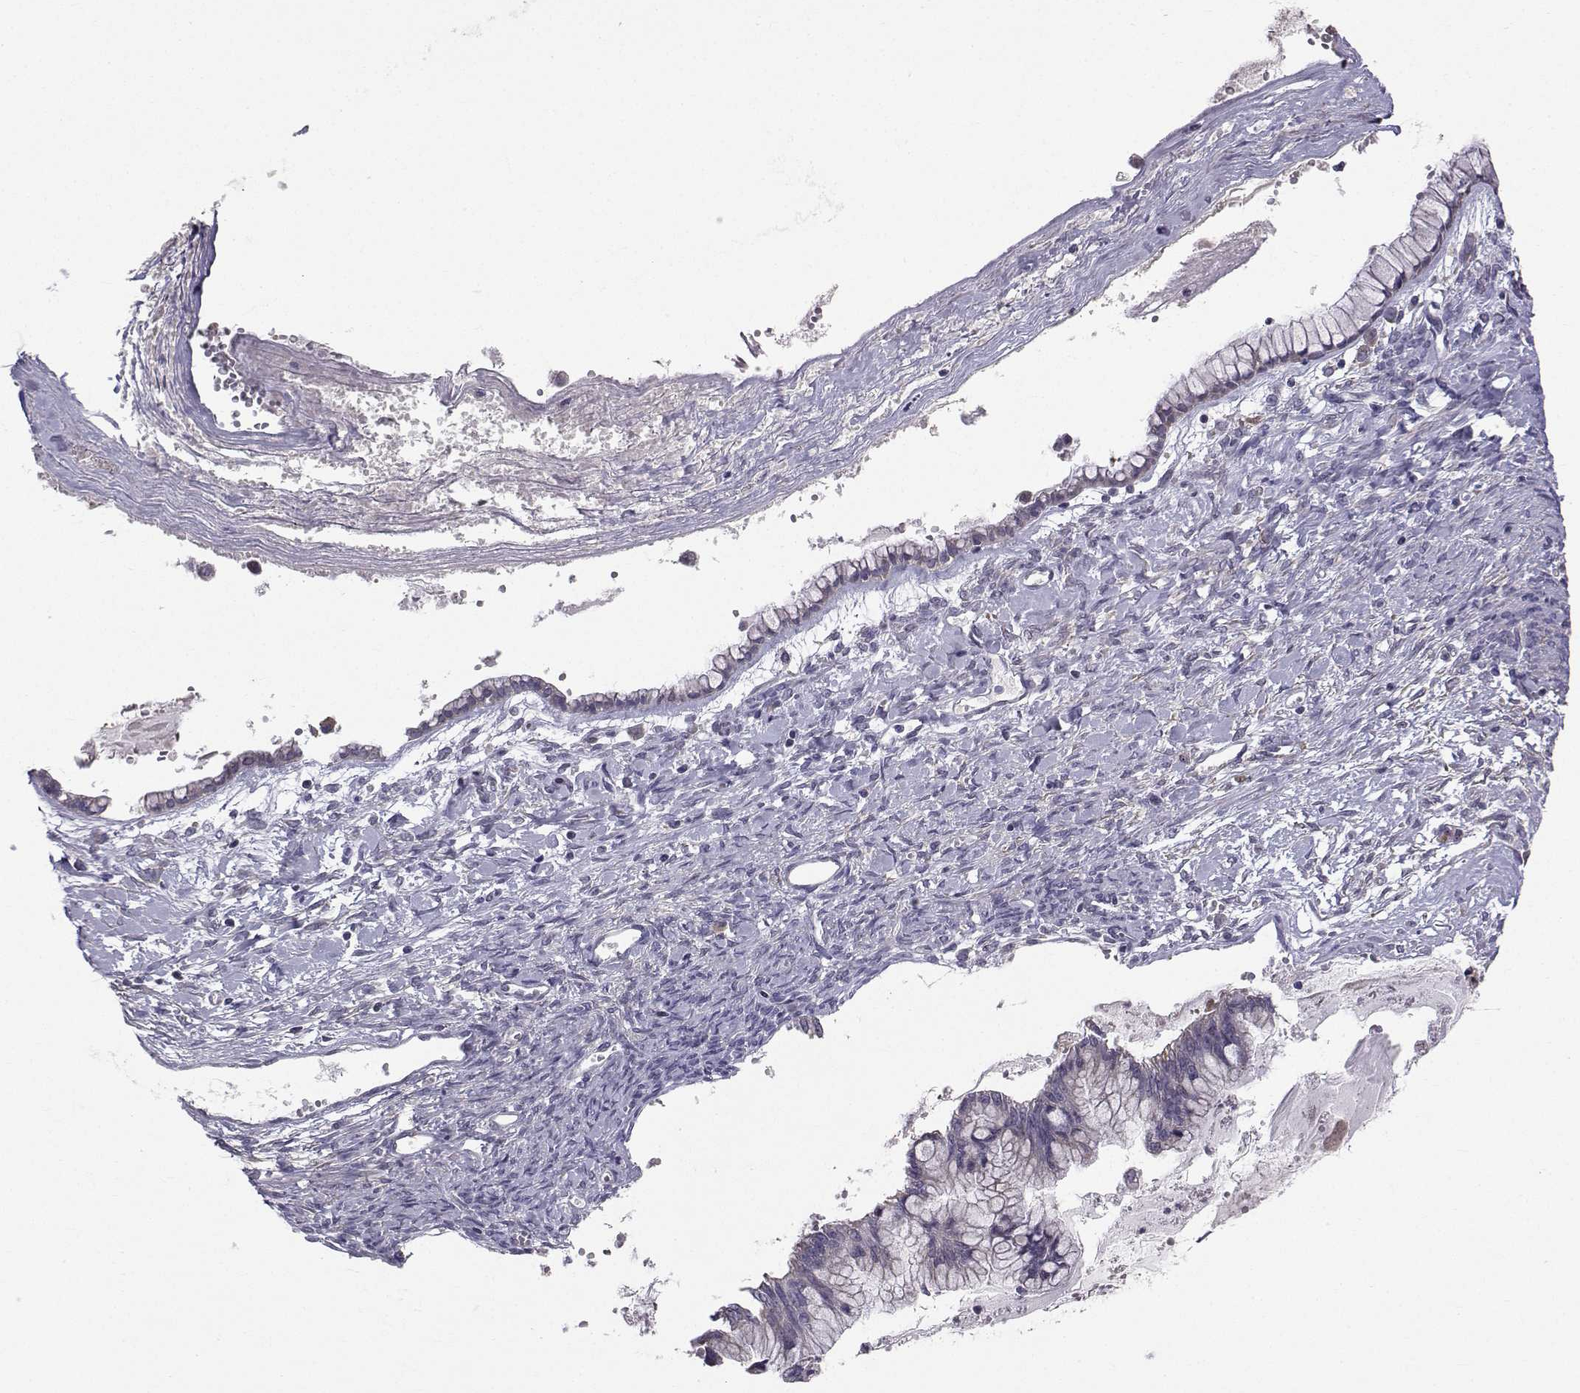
{"staining": {"intensity": "negative", "quantity": "none", "location": "none"}, "tissue": "ovarian cancer", "cell_type": "Tumor cells", "image_type": "cancer", "snomed": [{"axis": "morphology", "description": "Cystadenocarcinoma, mucinous, NOS"}, {"axis": "topography", "description": "Ovary"}], "caption": "Immunohistochemistry (IHC) of human ovarian cancer (mucinous cystadenocarcinoma) demonstrates no positivity in tumor cells.", "gene": "PEX5L", "patient": {"sex": "female", "age": 67}}